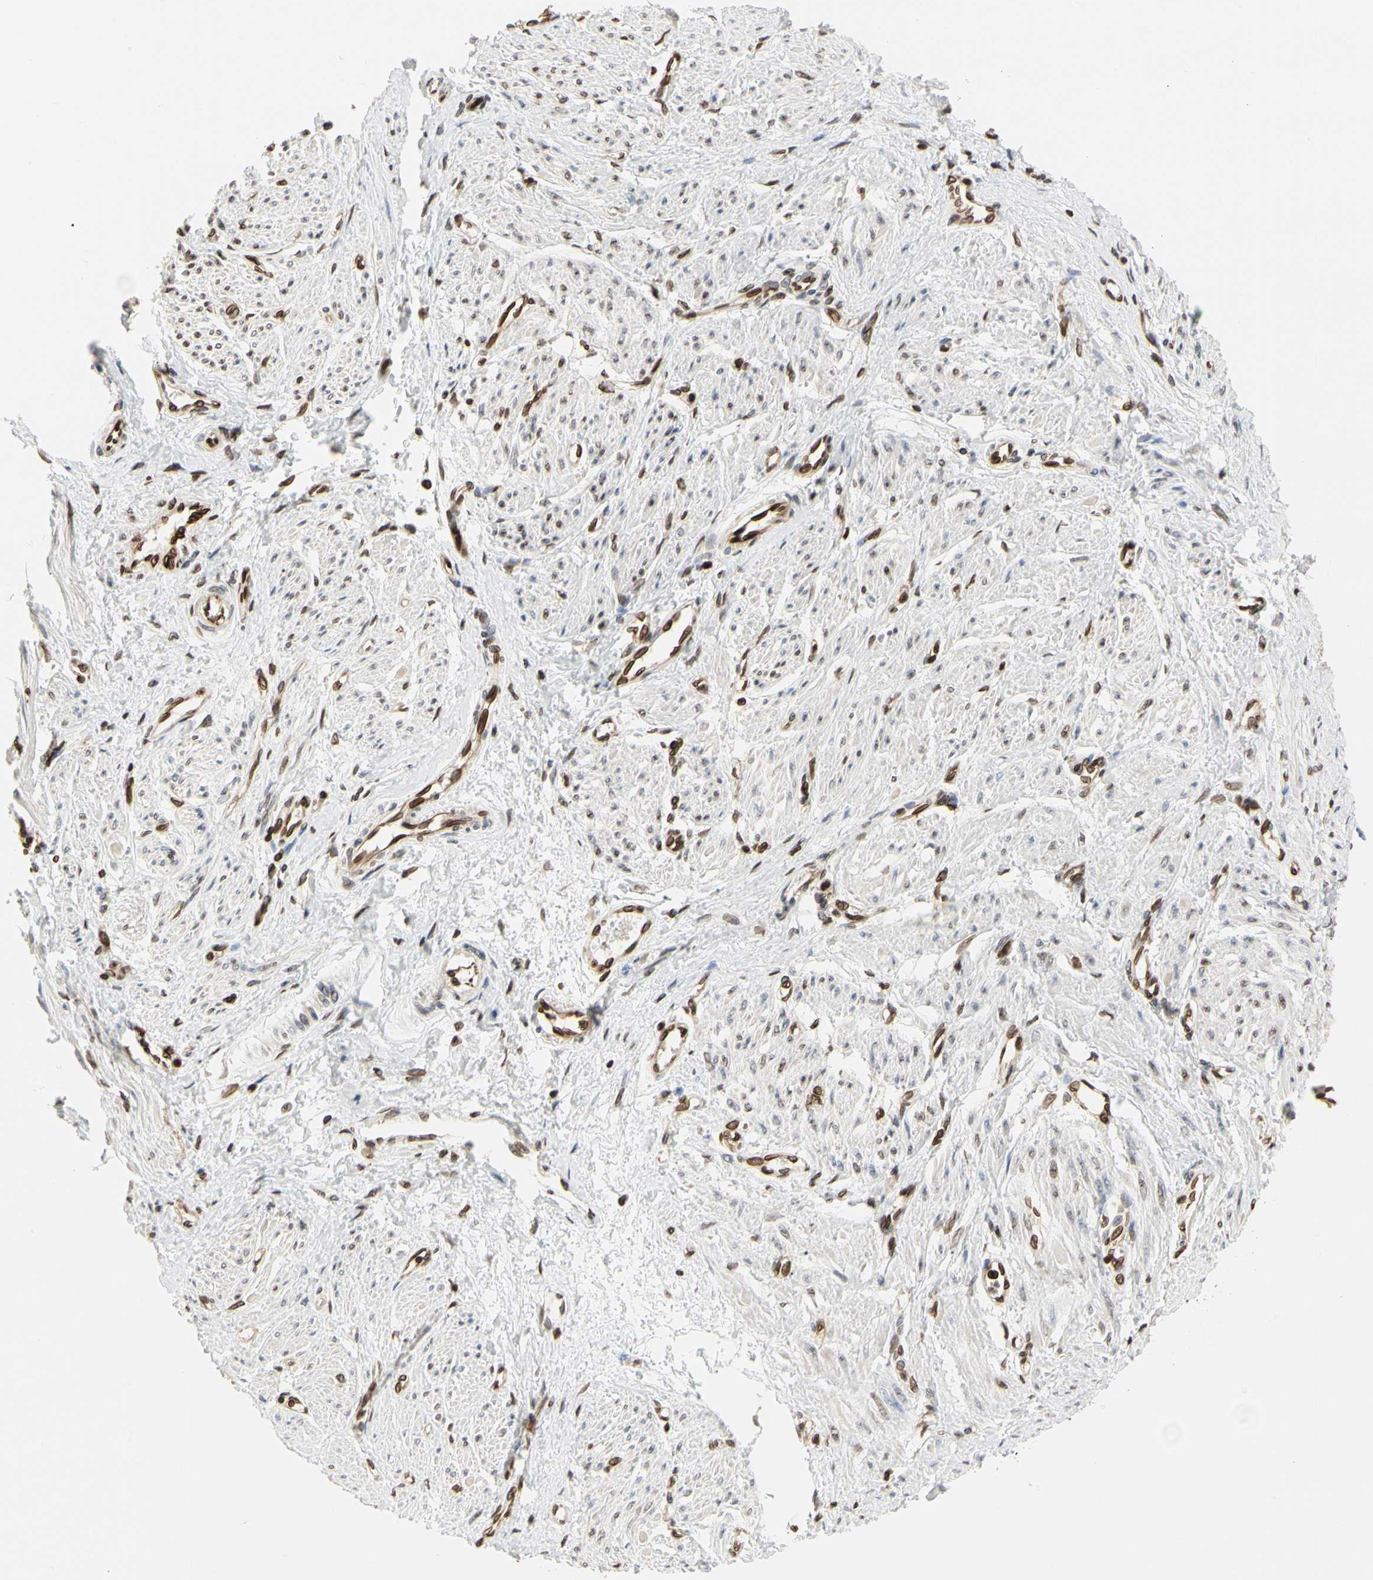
{"staining": {"intensity": "moderate", "quantity": "<25%", "location": "cytoplasmic/membranous,nuclear"}, "tissue": "smooth muscle", "cell_type": "Smooth muscle cells", "image_type": "normal", "snomed": [{"axis": "morphology", "description": "Normal tissue, NOS"}, {"axis": "topography", "description": "Smooth muscle"}, {"axis": "topography", "description": "Uterus"}], "caption": "Moderate cytoplasmic/membranous,nuclear positivity is present in about <25% of smooth muscle cells in unremarkable smooth muscle. (DAB (3,3'-diaminobenzidine) = brown stain, brightfield microscopy at high magnification).", "gene": "TMPO", "patient": {"sex": "female", "age": 39}}